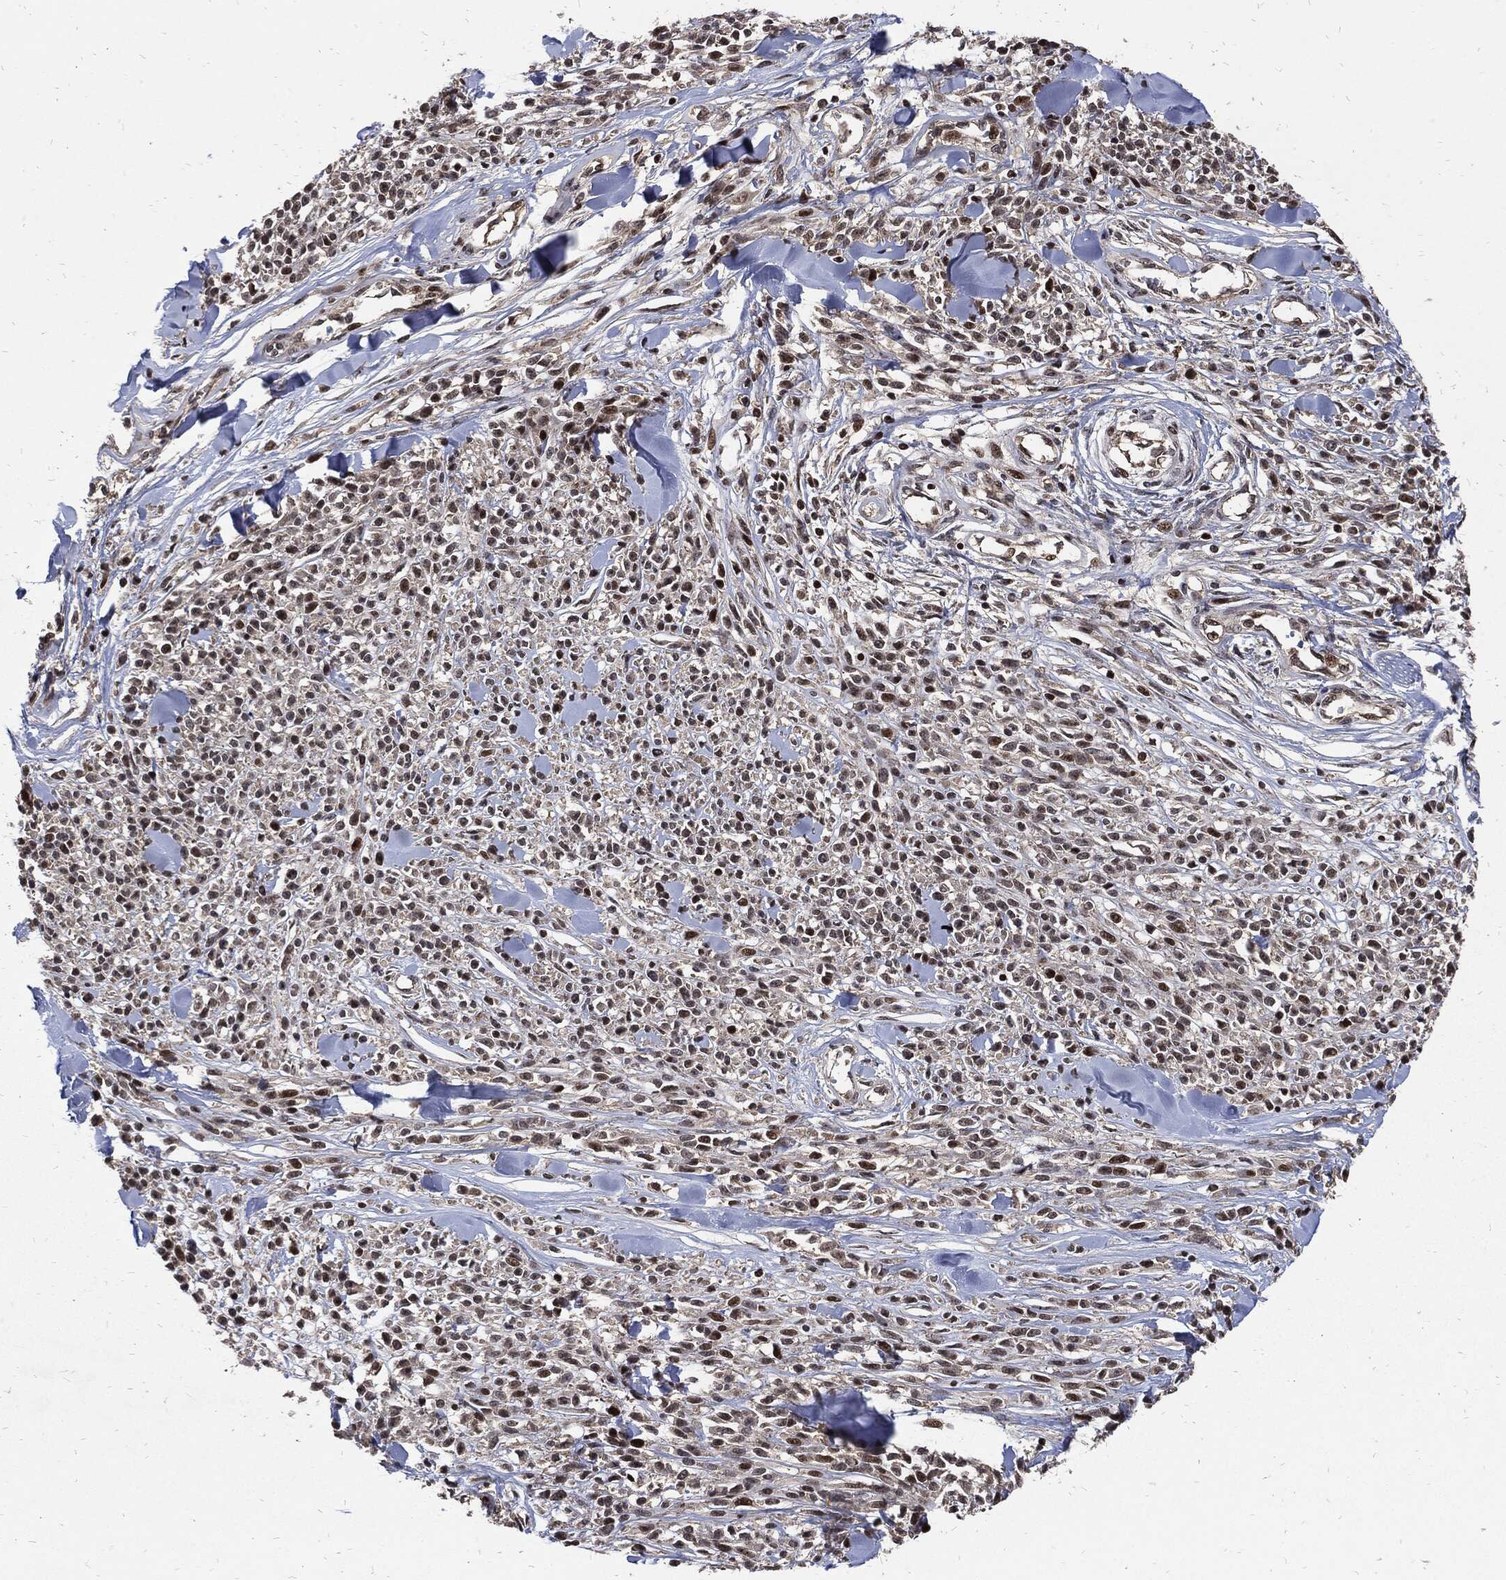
{"staining": {"intensity": "strong", "quantity": "<25%", "location": "nuclear"}, "tissue": "melanoma", "cell_type": "Tumor cells", "image_type": "cancer", "snomed": [{"axis": "morphology", "description": "Malignant melanoma, NOS"}, {"axis": "topography", "description": "Skin"}, {"axis": "topography", "description": "Skin of trunk"}], "caption": "This histopathology image shows IHC staining of human melanoma, with medium strong nuclear positivity in approximately <25% of tumor cells.", "gene": "ZNF775", "patient": {"sex": "male", "age": 74}}